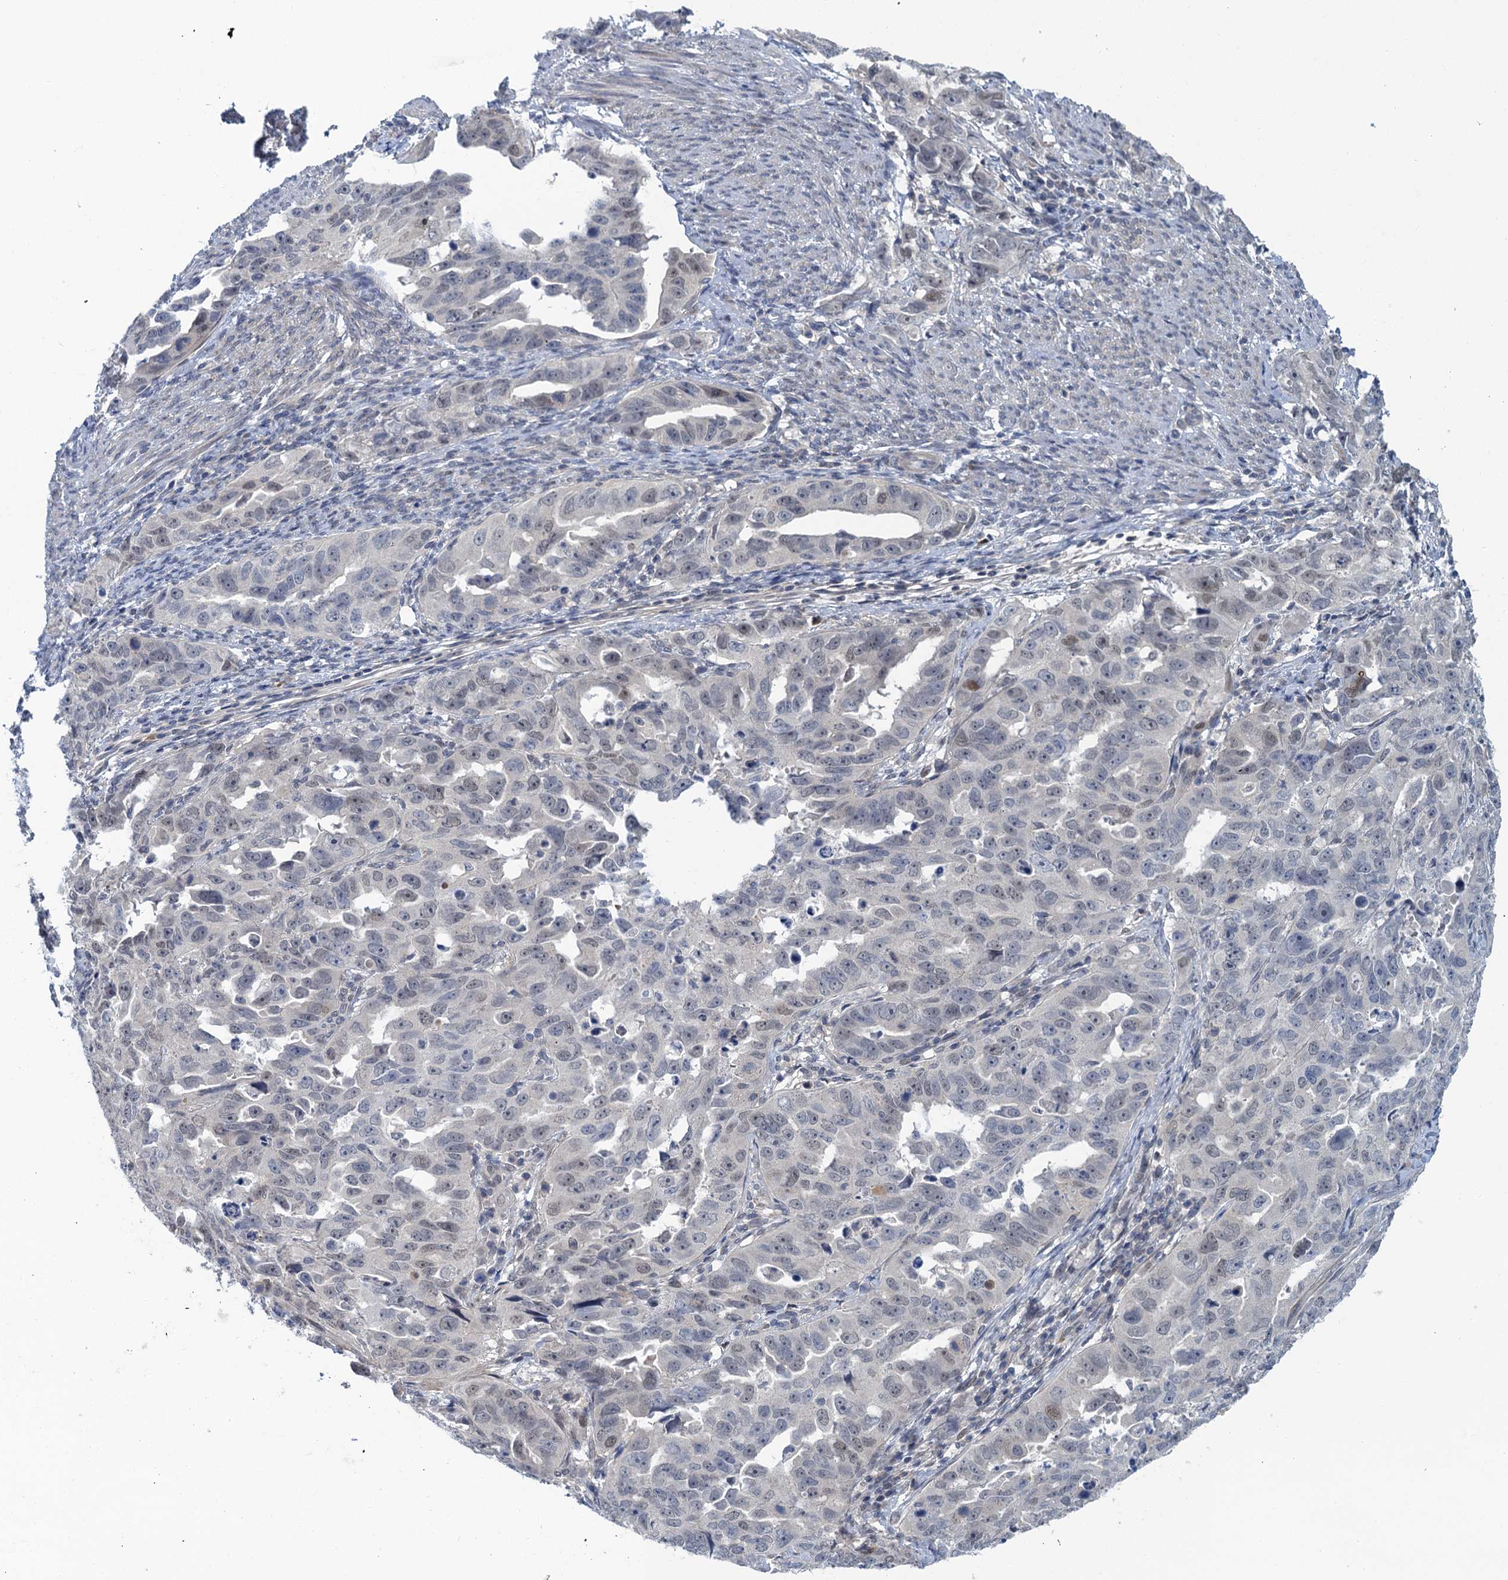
{"staining": {"intensity": "negative", "quantity": "none", "location": "none"}, "tissue": "endometrial cancer", "cell_type": "Tumor cells", "image_type": "cancer", "snomed": [{"axis": "morphology", "description": "Adenocarcinoma, NOS"}, {"axis": "topography", "description": "Endometrium"}], "caption": "A micrograph of human endometrial cancer (adenocarcinoma) is negative for staining in tumor cells.", "gene": "MRFAP1", "patient": {"sex": "female", "age": 65}}